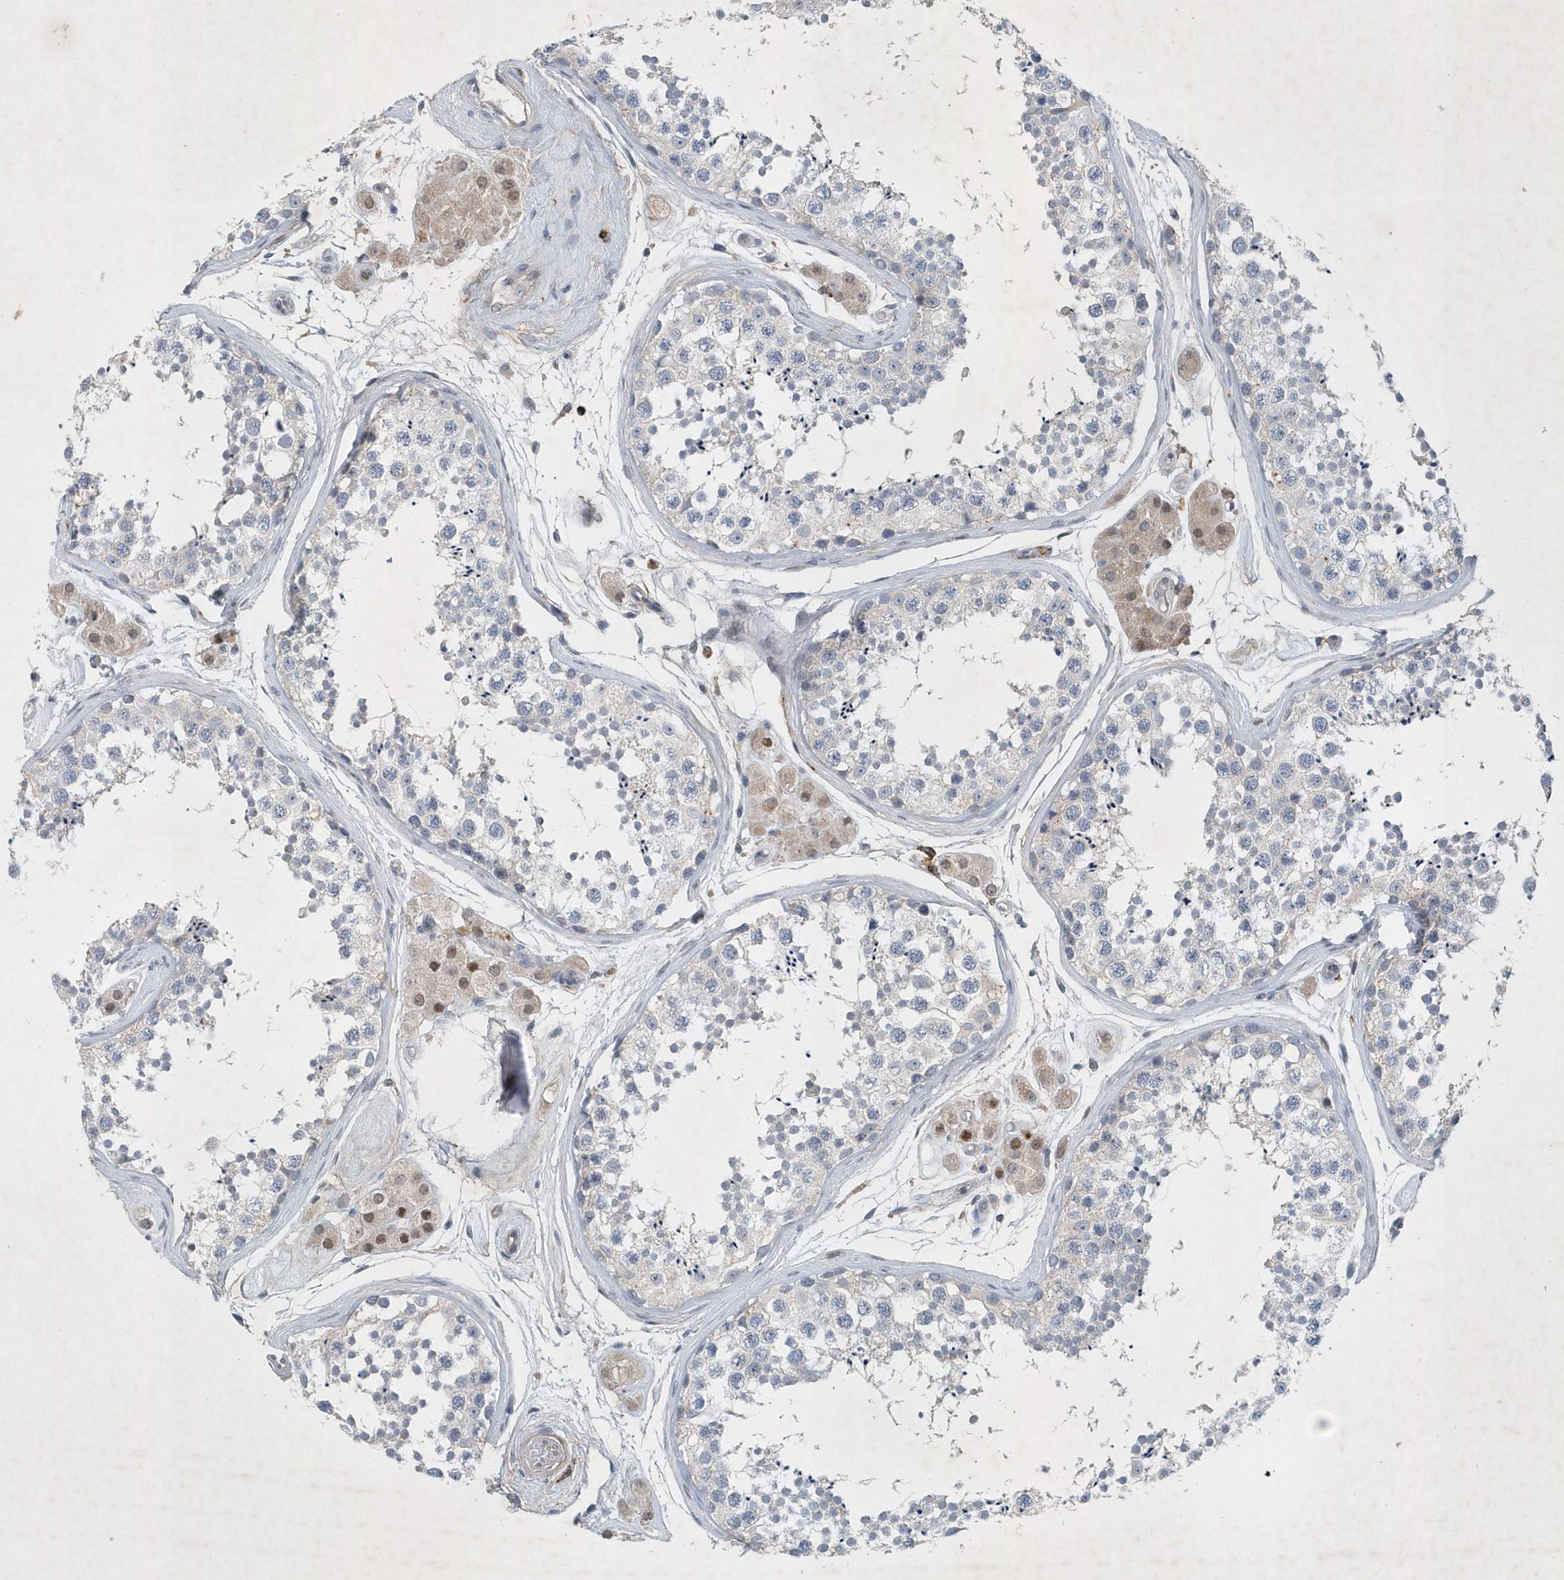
{"staining": {"intensity": "negative", "quantity": "none", "location": "none"}, "tissue": "testis", "cell_type": "Cells in seminiferous ducts", "image_type": "normal", "snomed": [{"axis": "morphology", "description": "Normal tissue, NOS"}, {"axis": "topography", "description": "Testis"}], "caption": "Cells in seminiferous ducts are negative for brown protein staining in unremarkable testis. Brightfield microscopy of immunohistochemistry (IHC) stained with DAB (3,3'-diaminobenzidine) (brown) and hematoxylin (blue), captured at high magnification.", "gene": "P2RY10", "patient": {"sex": "male", "age": 56}}